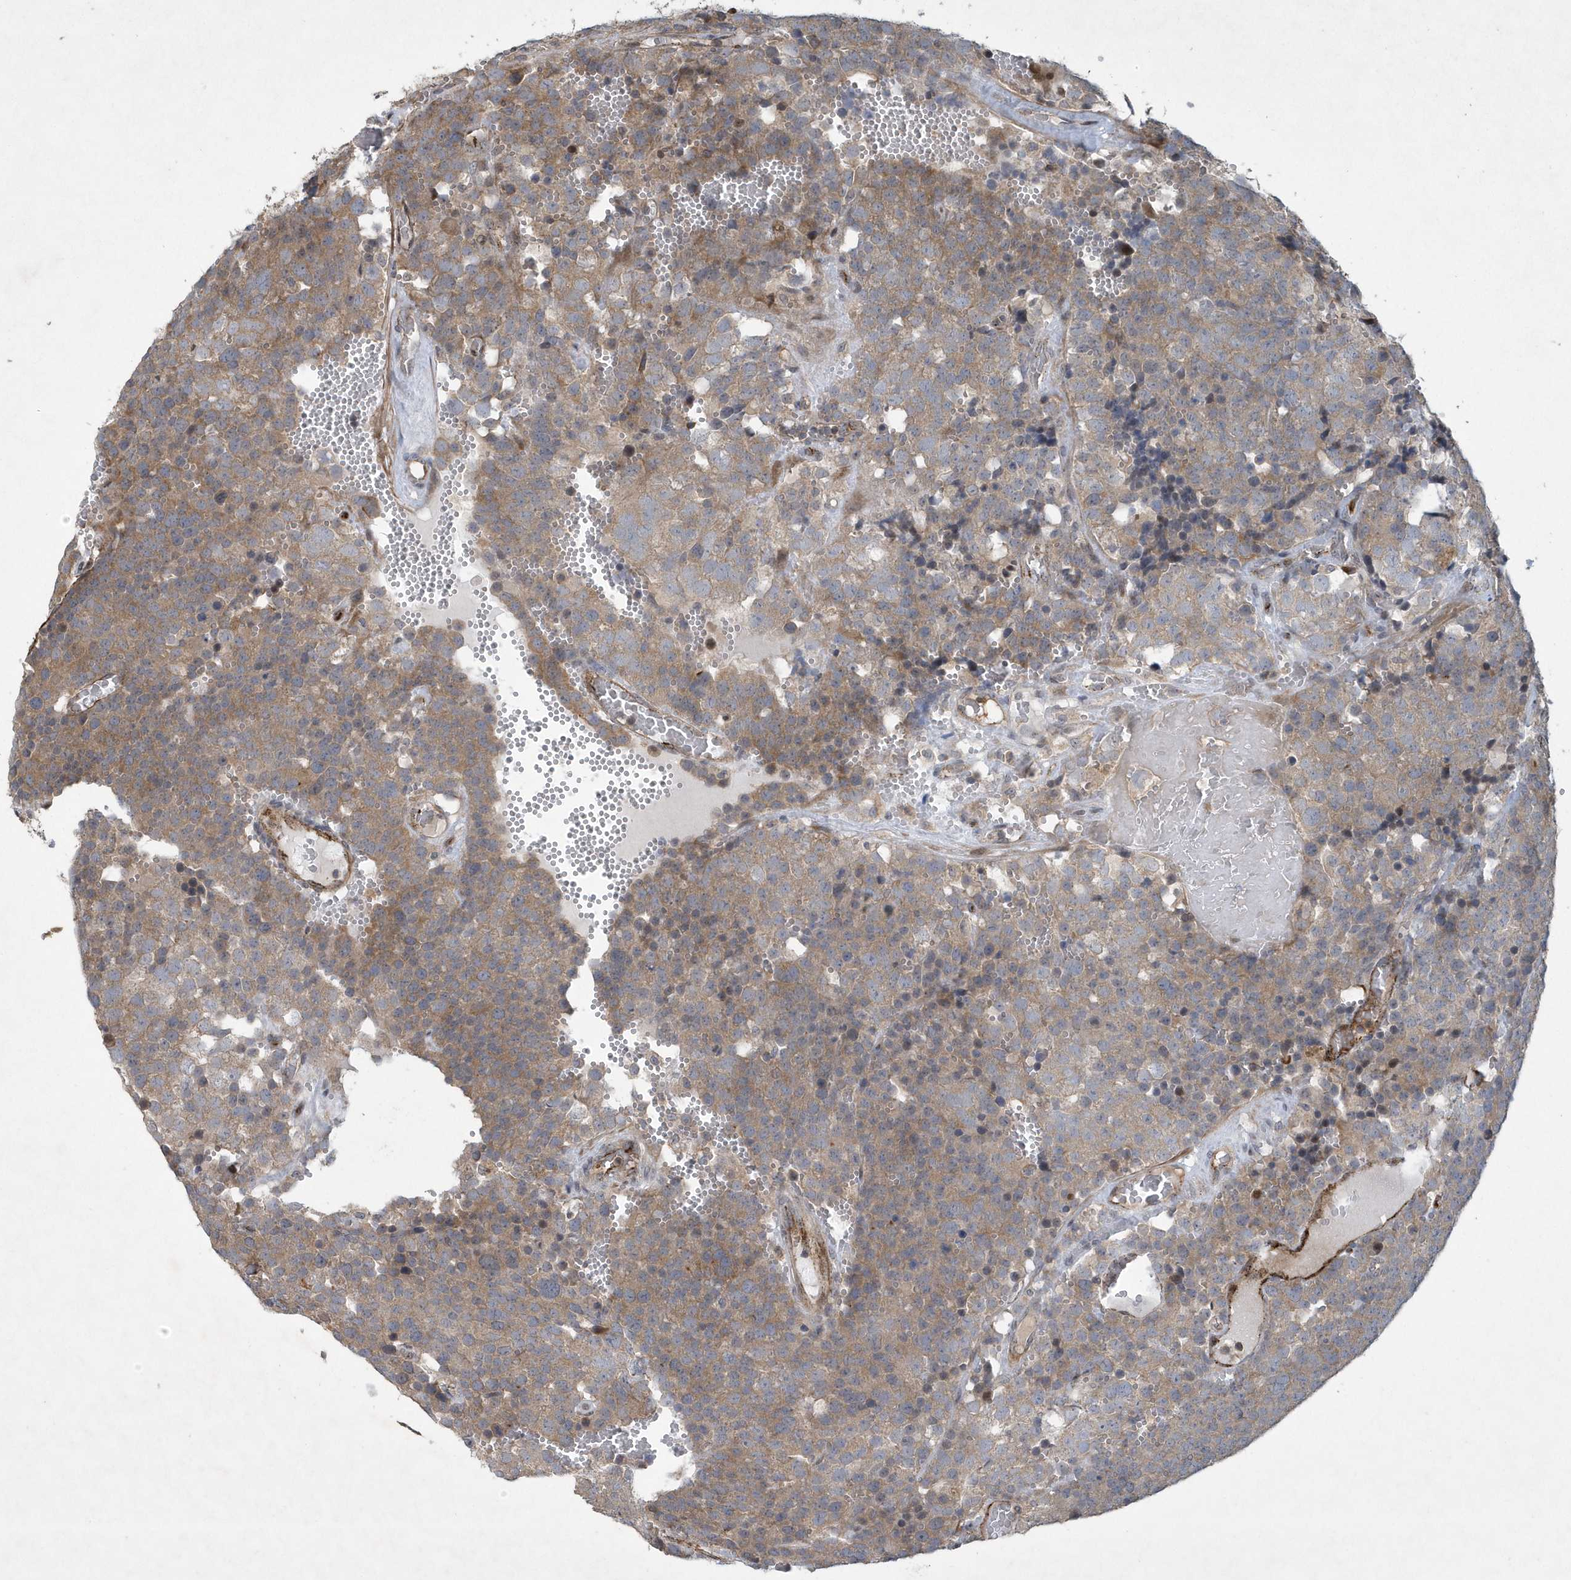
{"staining": {"intensity": "moderate", "quantity": ">75%", "location": "cytoplasmic/membranous"}, "tissue": "testis cancer", "cell_type": "Tumor cells", "image_type": "cancer", "snomed": [{"axis": "morphology", "description": "Seminoma, NOS"}, {"axis": "topography", "description": "Testis"}], "caption": "About >75% of tumor cells in human seminoma (testis) exhibit moderate cytoplasmic/membranous protein expression as visualized by brown immunohistochemical staining.", "gene": "N4BP2", "patient": {"sex": "male", "age": 71}}